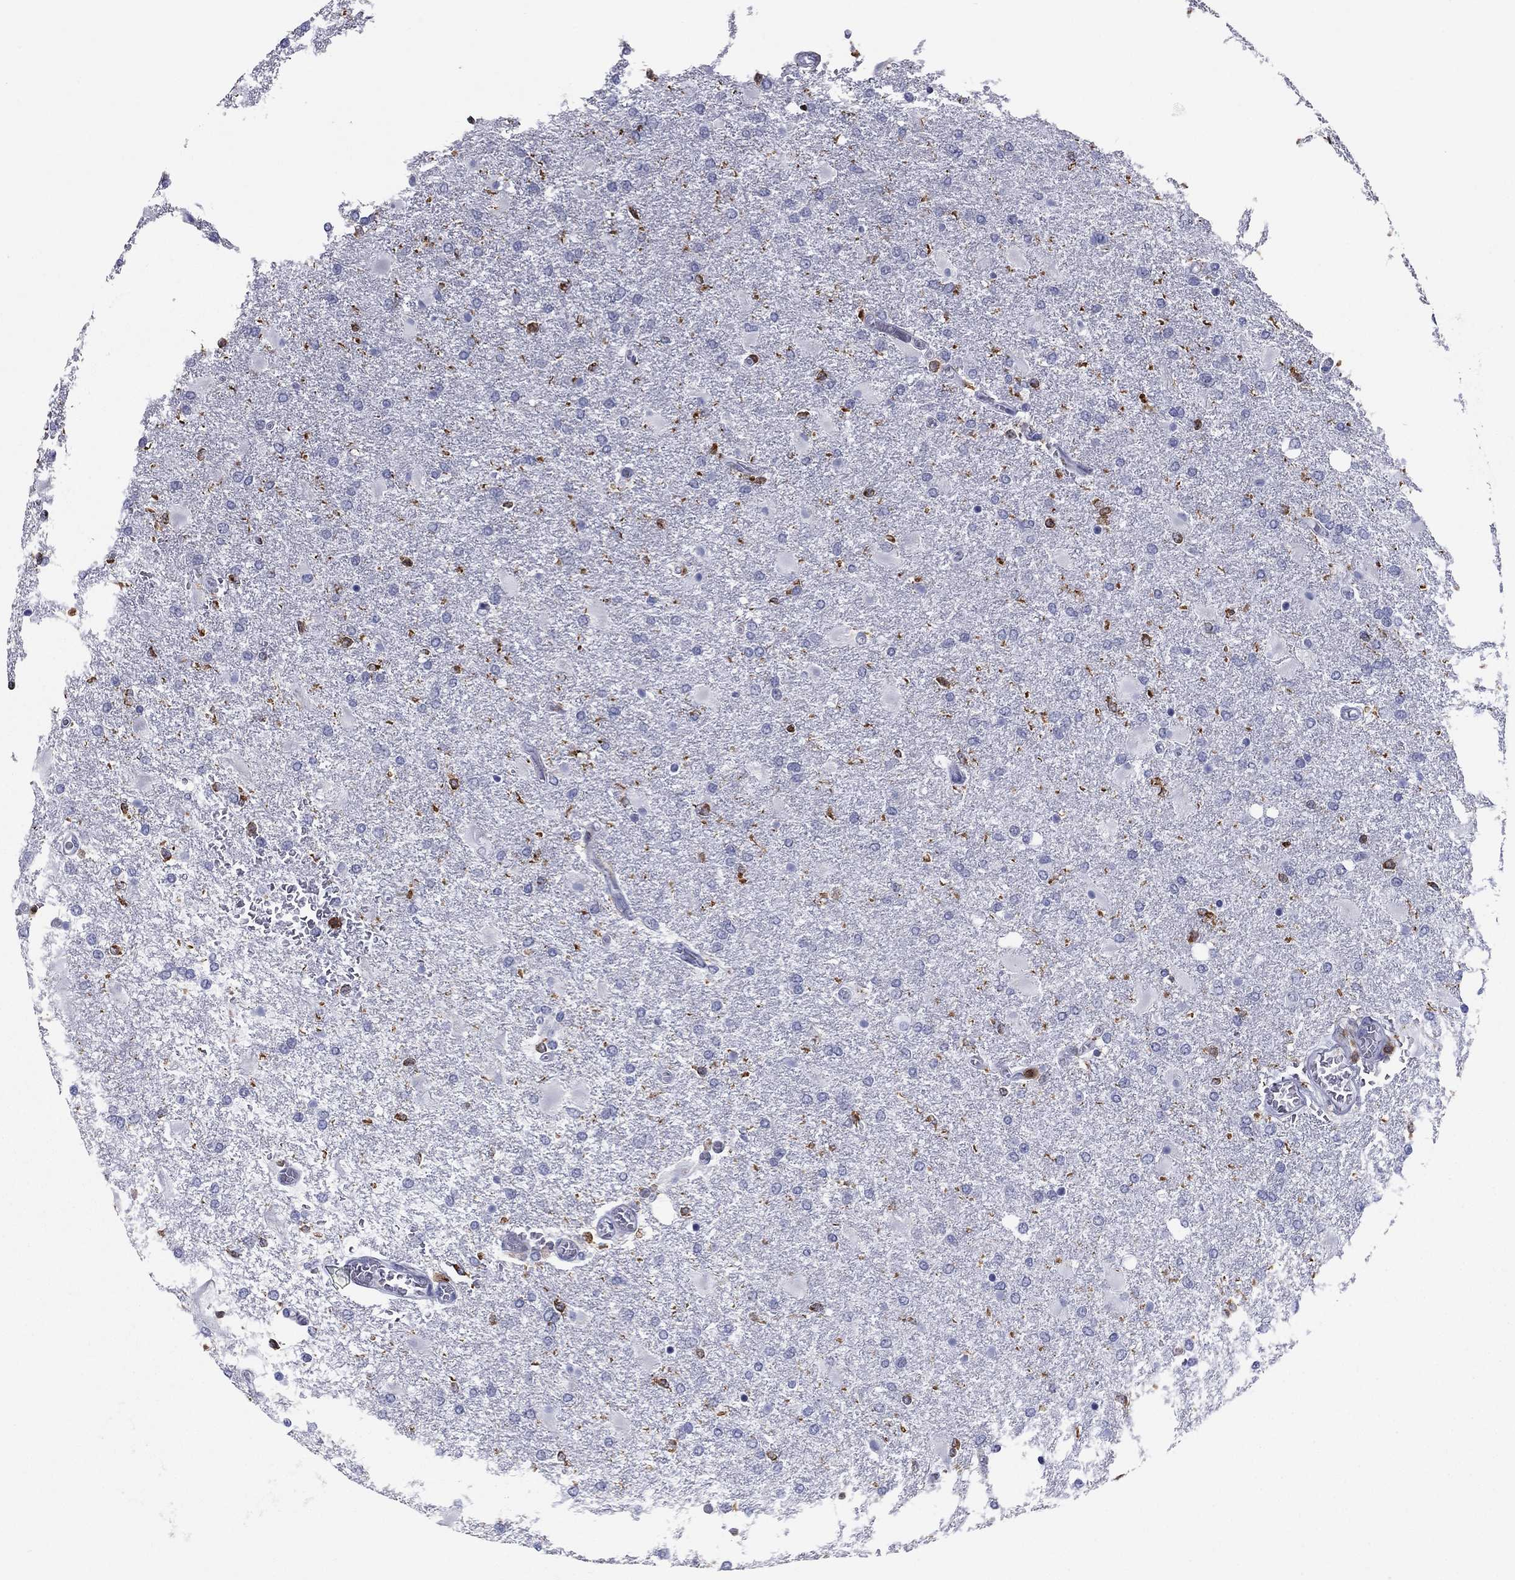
{"staining": {"intensity": "negative", "quantity": "none", "location": "none"}, "tissue": "glioma", "cell_type": "Tumor cells", "image_type": "cancer", "snomed": [{"axis": "morphology", "description": "Glioma, malignant, High grade"}, {"axis": "topography", "description": "Cerebral cortex"}], "caption": "This is an IHC image of glioma. There is no positivity in tumor cells.", "gene": "ARHGAP27", "patient": {"sex": "male", "age": 79}}